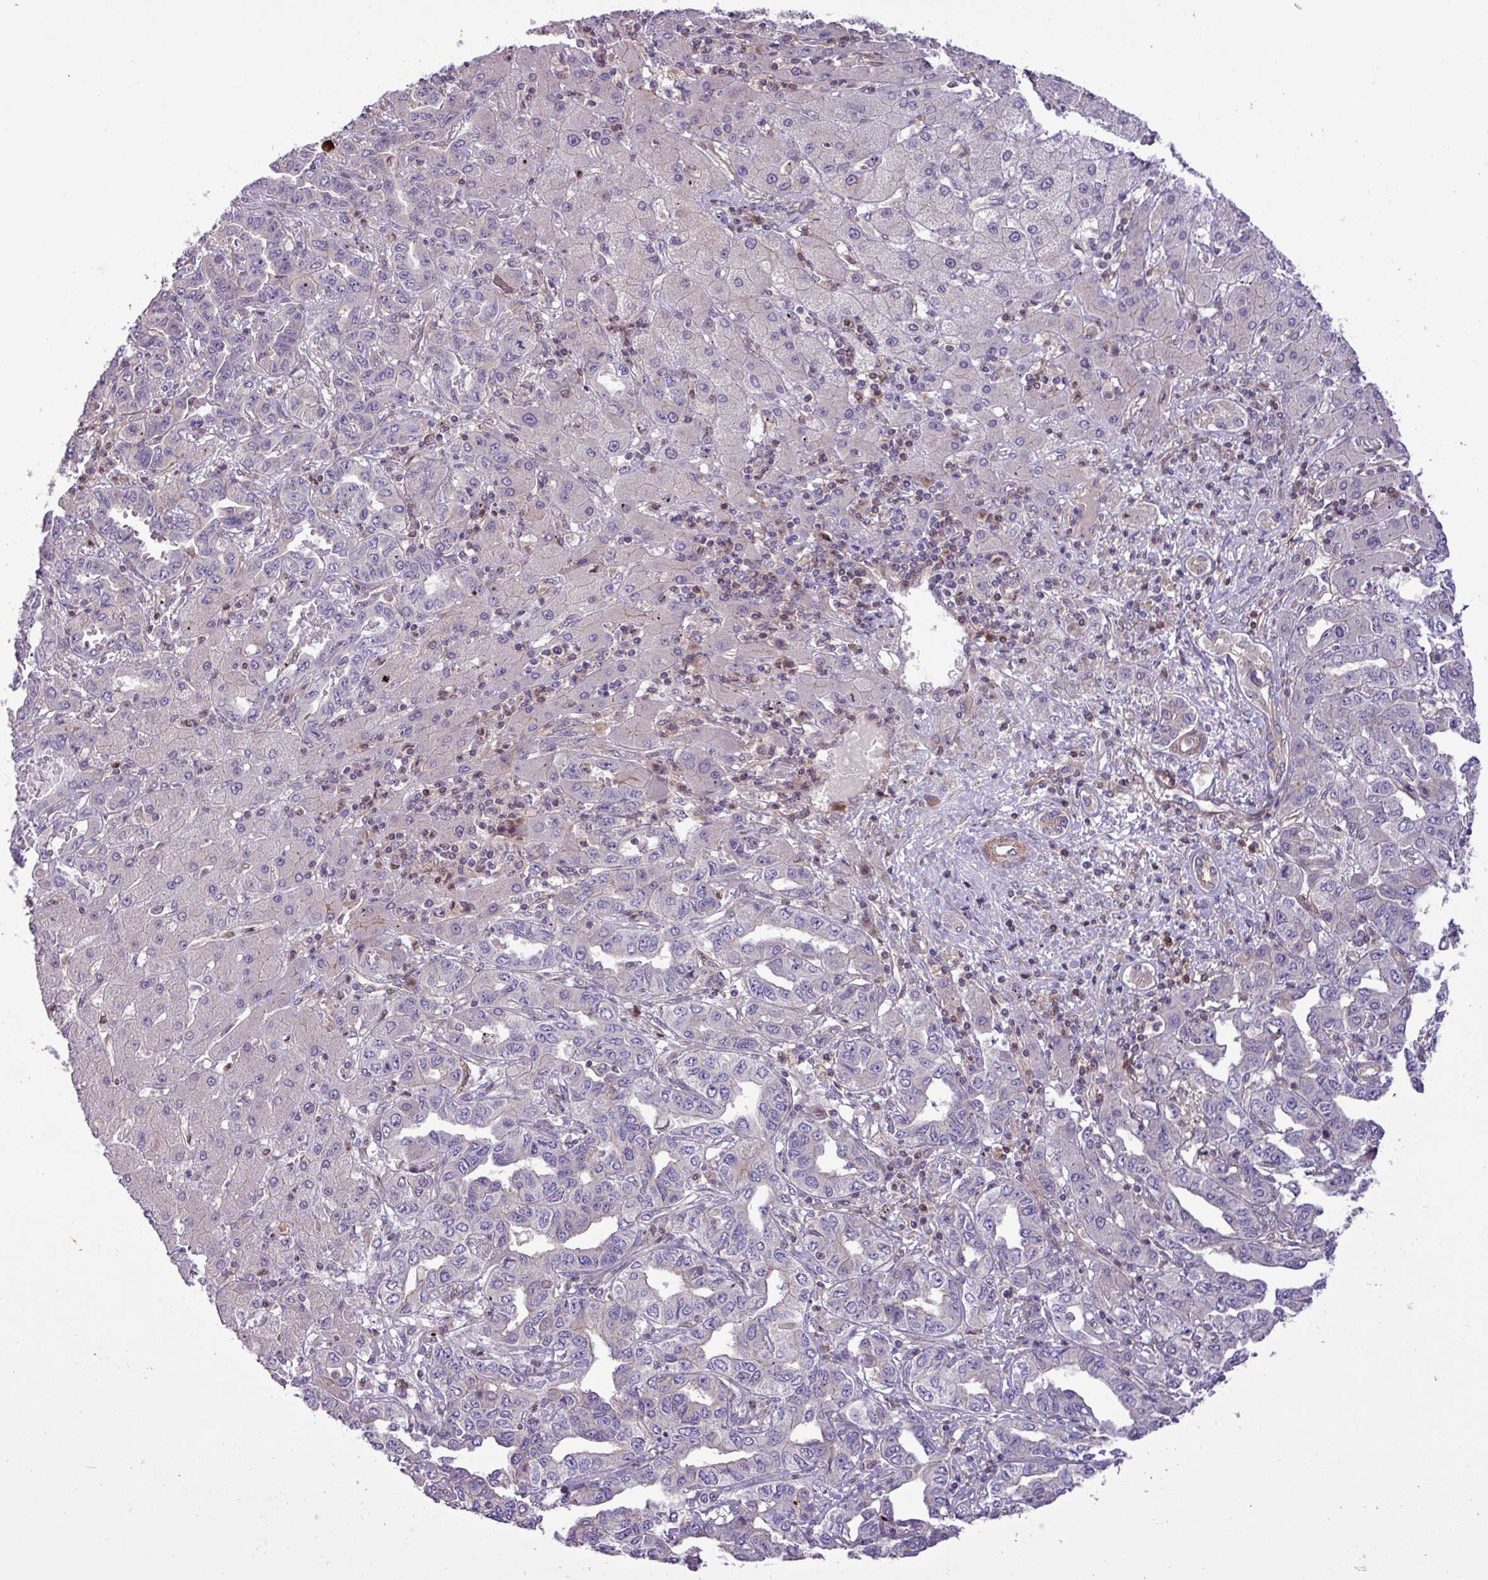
{"staining": {"intensity": "negative", "quantity": "none", "location": "none"}, "tissue": "liver cancer", "cell_type": "Tumor cells", "image_type": "cancer", "snomed": [{"axis": "morphology", "description": "Cholangiocarcinoma"}, {"axis": "topography", "description": "Liver"}], "caption": "The immunohistochemistry (IHC) micrograph has no significant staining in tumor cells of liver cancer (cholangiocarcinoma) tissue.", "gene": "CNTRL", "patient": {"sex": "male", "age": 59}}